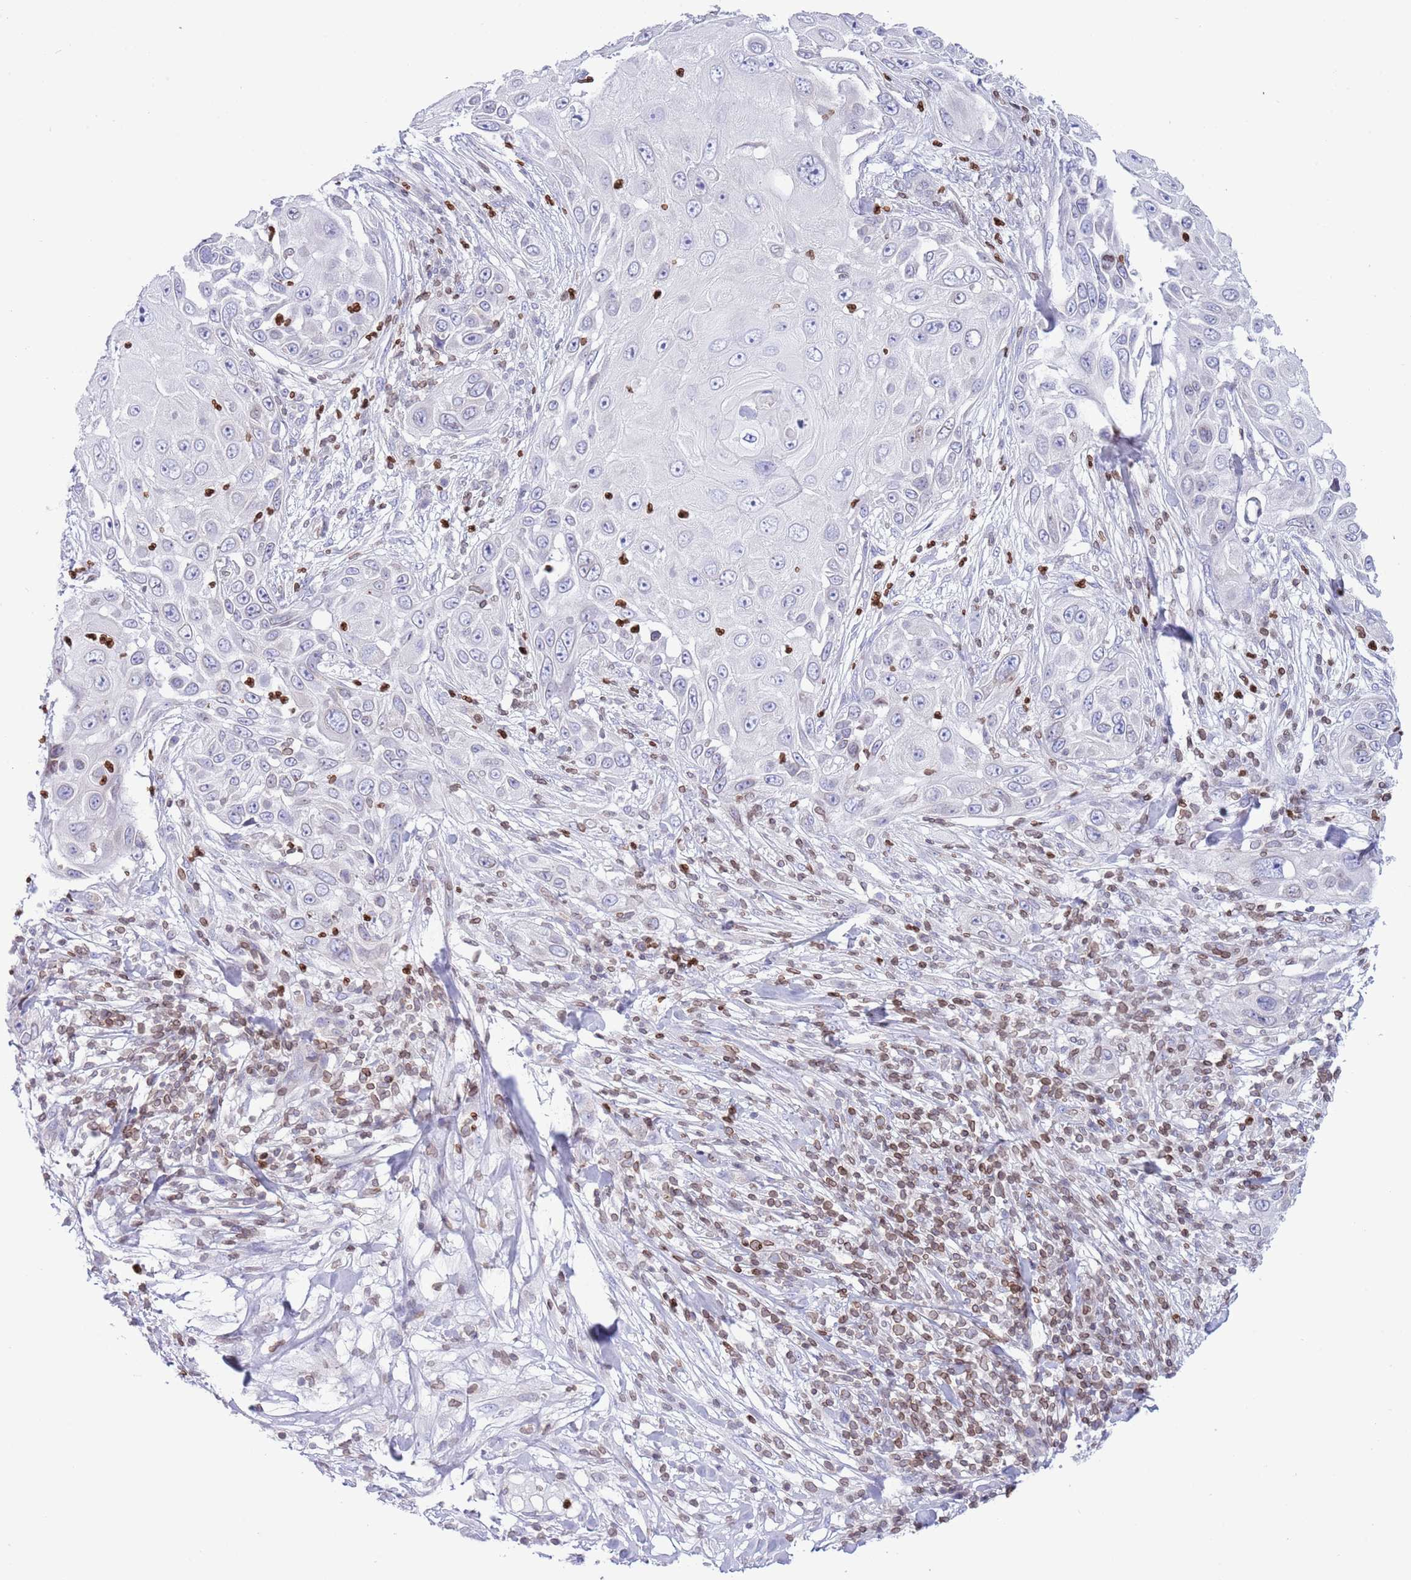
{"staining": {"intensity": "negative", "quantity": "none", "location": "none"}, "tissue": "skin cancer", "cell_type": "Tumor cells", "image_type": "cancer", "snomed": [{"axis": "morphology", "description": "Squamous cell carcinoma, NOS"}, {"axis": "topography", "description": "Skin"}], "caption": "Tumor cells show no significant protein staining in squamous cell carcinoma (skin). (DAB IHC visualized using brightfield microscopy, high magnification).", "gene": "LBR", "patient": {"sex": "female", "age": 44}}